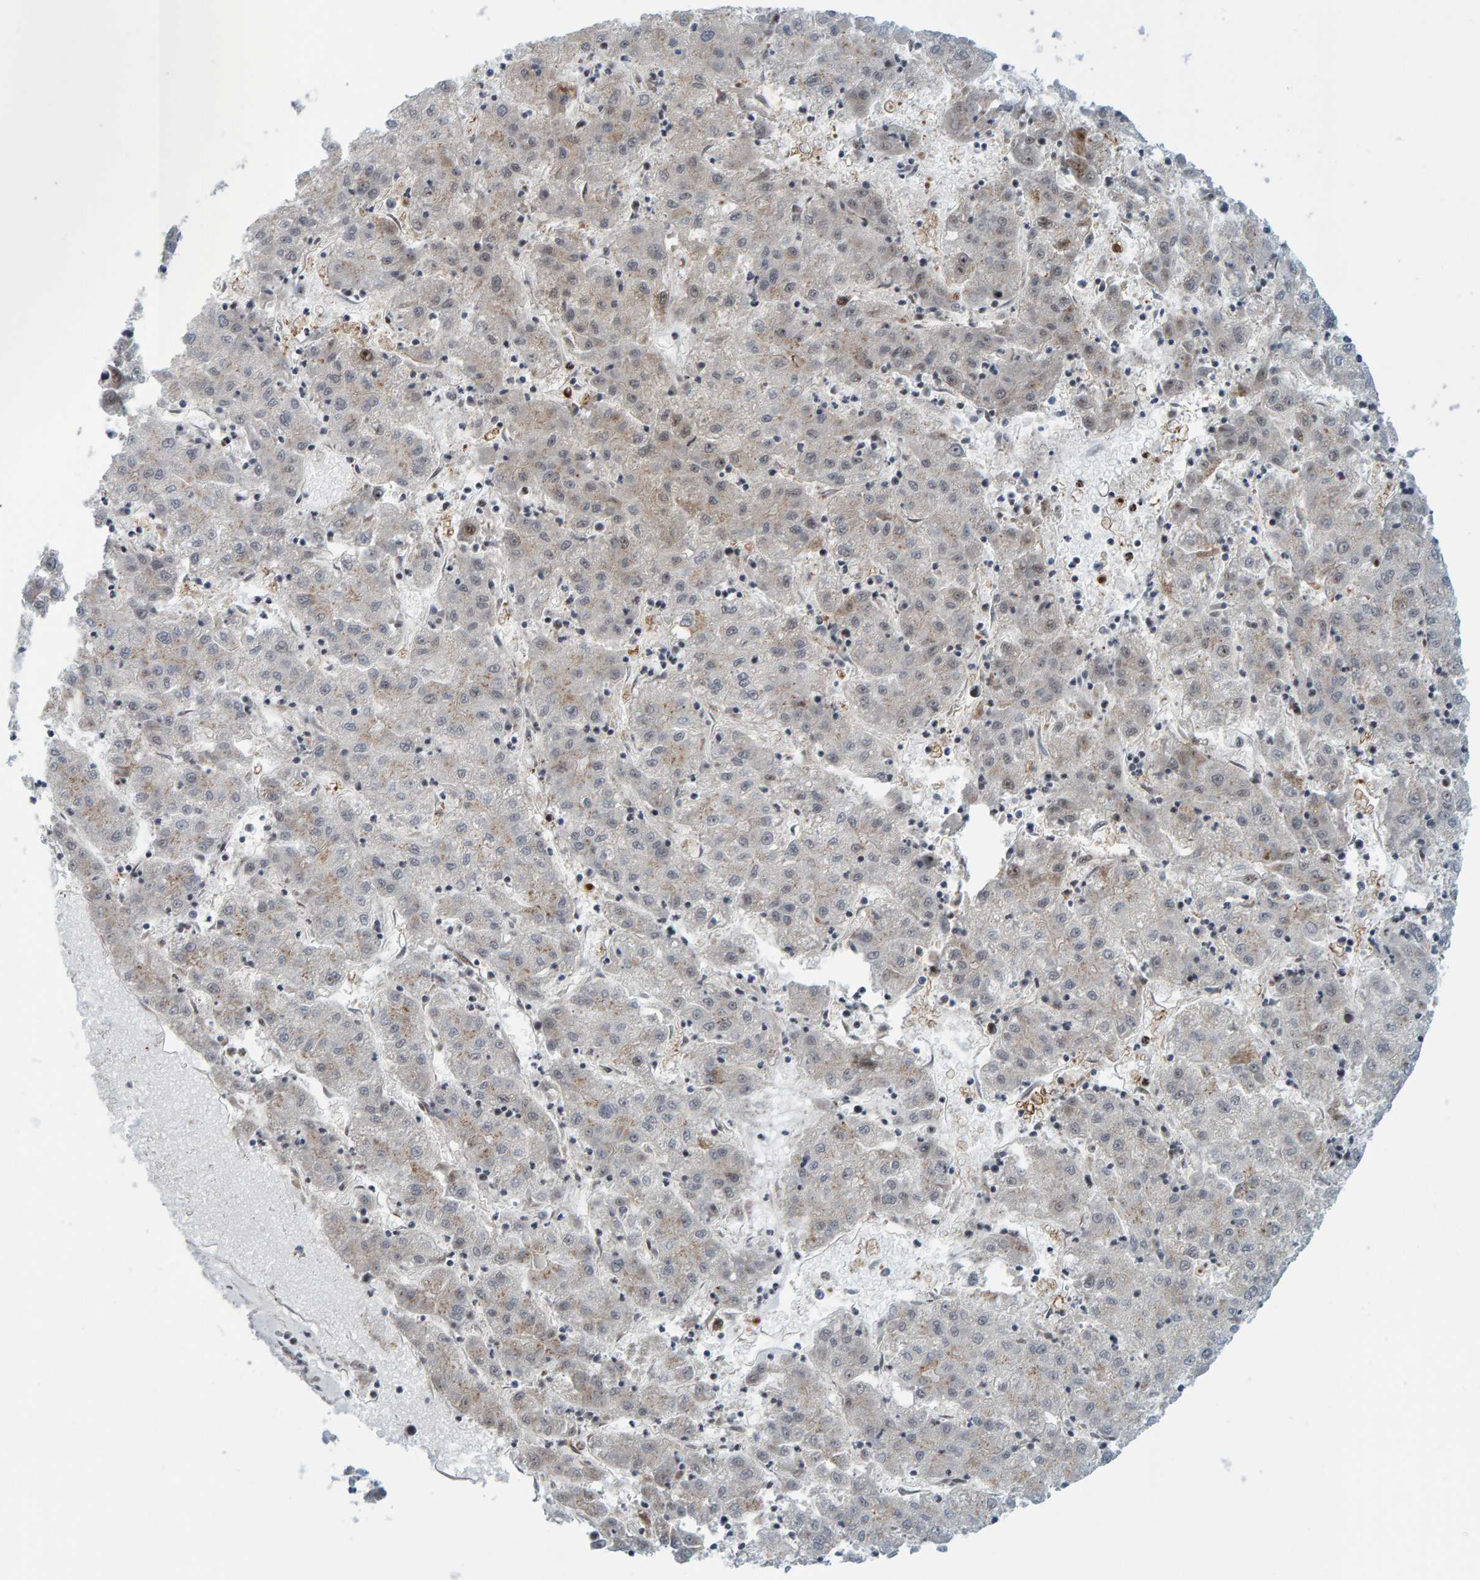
{"staining": {"intensity": "weak", "quantity": "<25%", "location": "cytoplasmic/membranous,nuclear"}, "tissue": "liver cancer", "cell_type": "Tumor cells", "image_type": "cancer", "snomed": [{"axis": "morphology", "description": "Carcinoma, Hepatocellular, NOS"}, {"axis": "topography", "description": "Liver"}], "caption": "Immunohistochemistry (IHC) image of hepatocellular carcinoma (liver) stained for a protein (brown), which displays no positivity in tumor cells.", "gene": "ZNF366", "patient": {"sex": "male", "age": 72}}